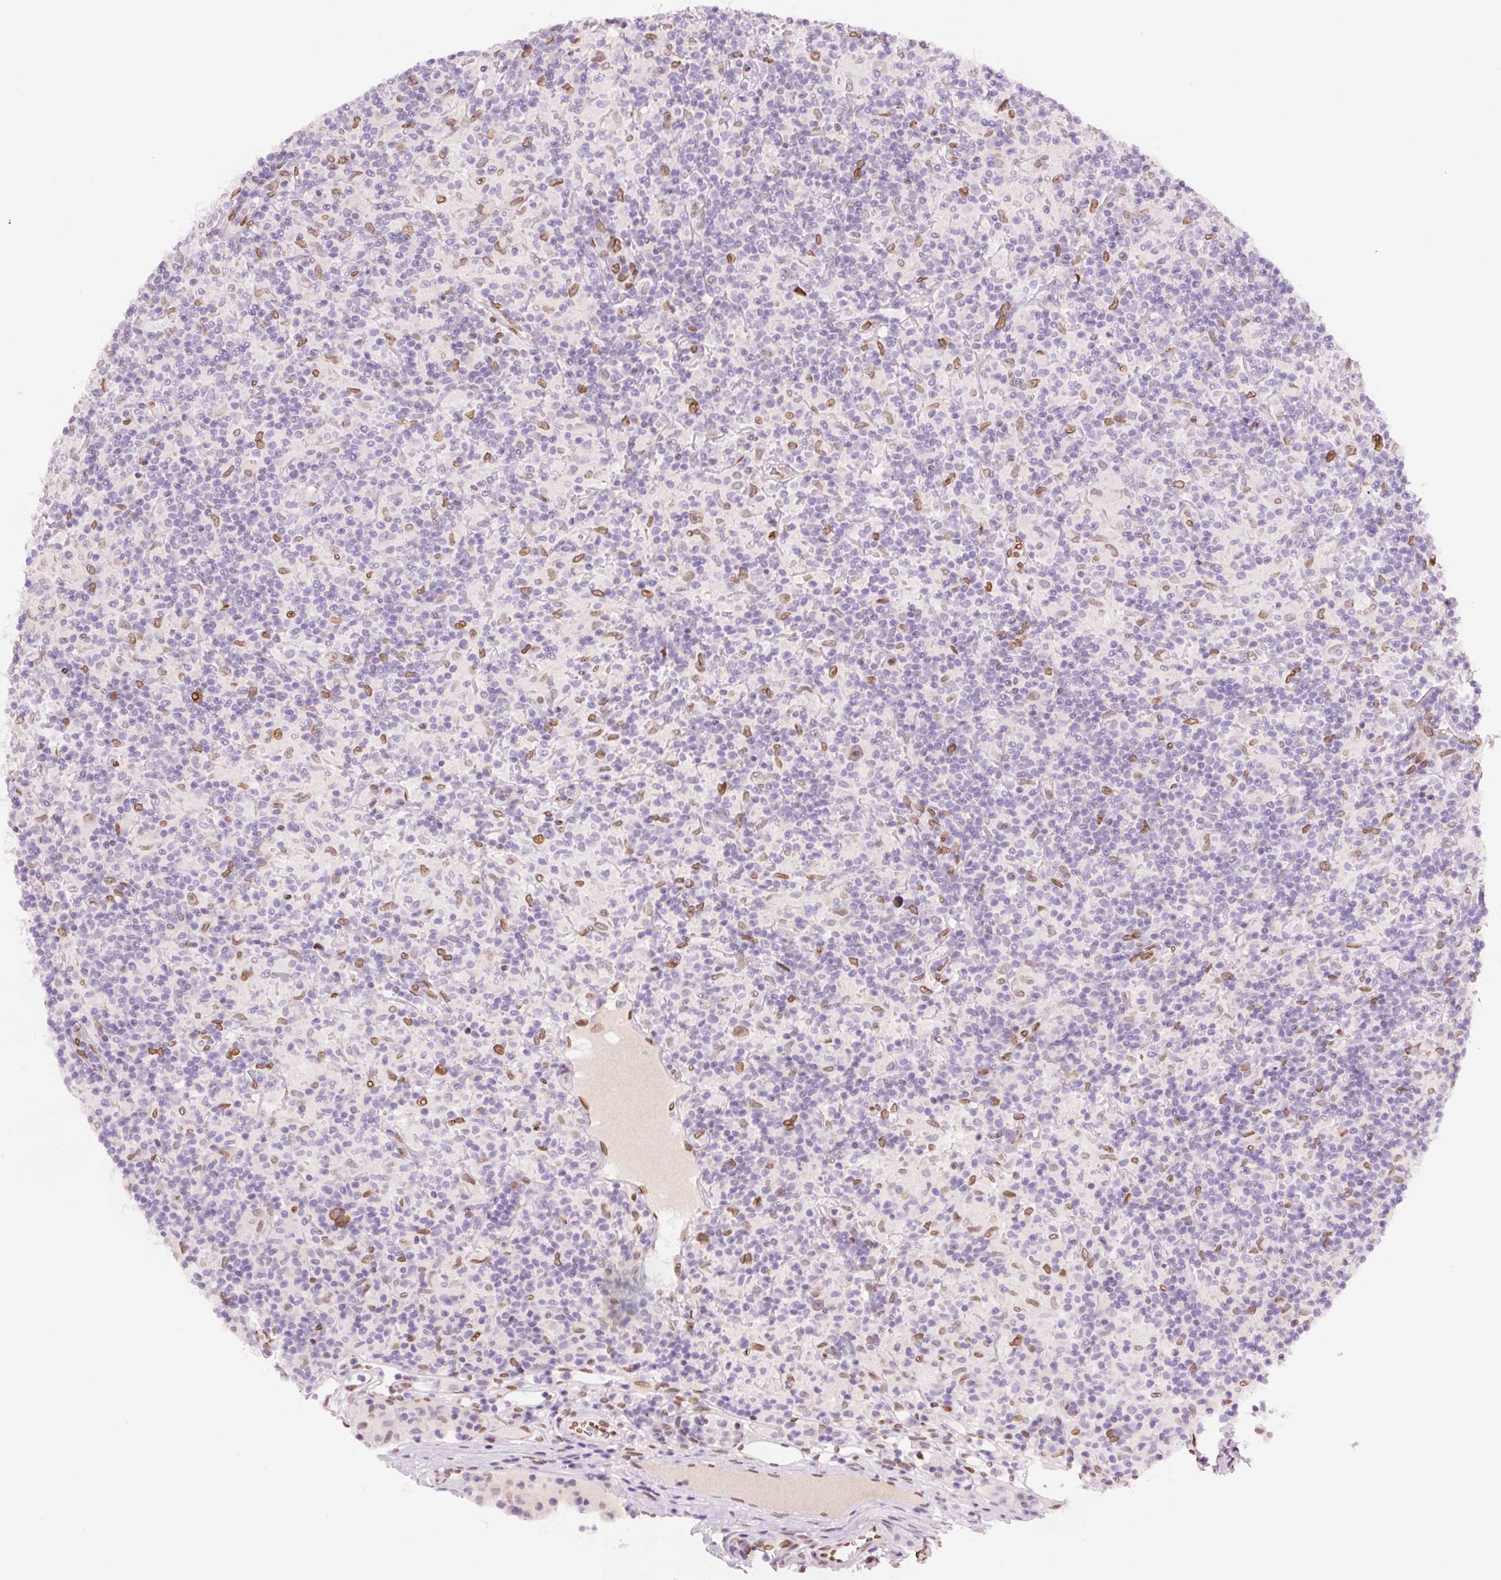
{"staining": {"intensity": "negative", "quantity": "none", "location": "none"}, "tissue": "lymphoma", "cell_type": "Tumor cells", "image_type": "cancer", "snomed": [{"axis": "morphology", "description": "Hodgkin's disease, NOS"}, {"axis": "topography", "description": "Lymph node"}], "caption": "DAB (3,3'-diaminobenzidine) immunohistochemical staining of lymphoma demonstrates no significant expression in tumor cells.", "gene": "ZNF224", "patient": {"sex": "male", "age": 70}}